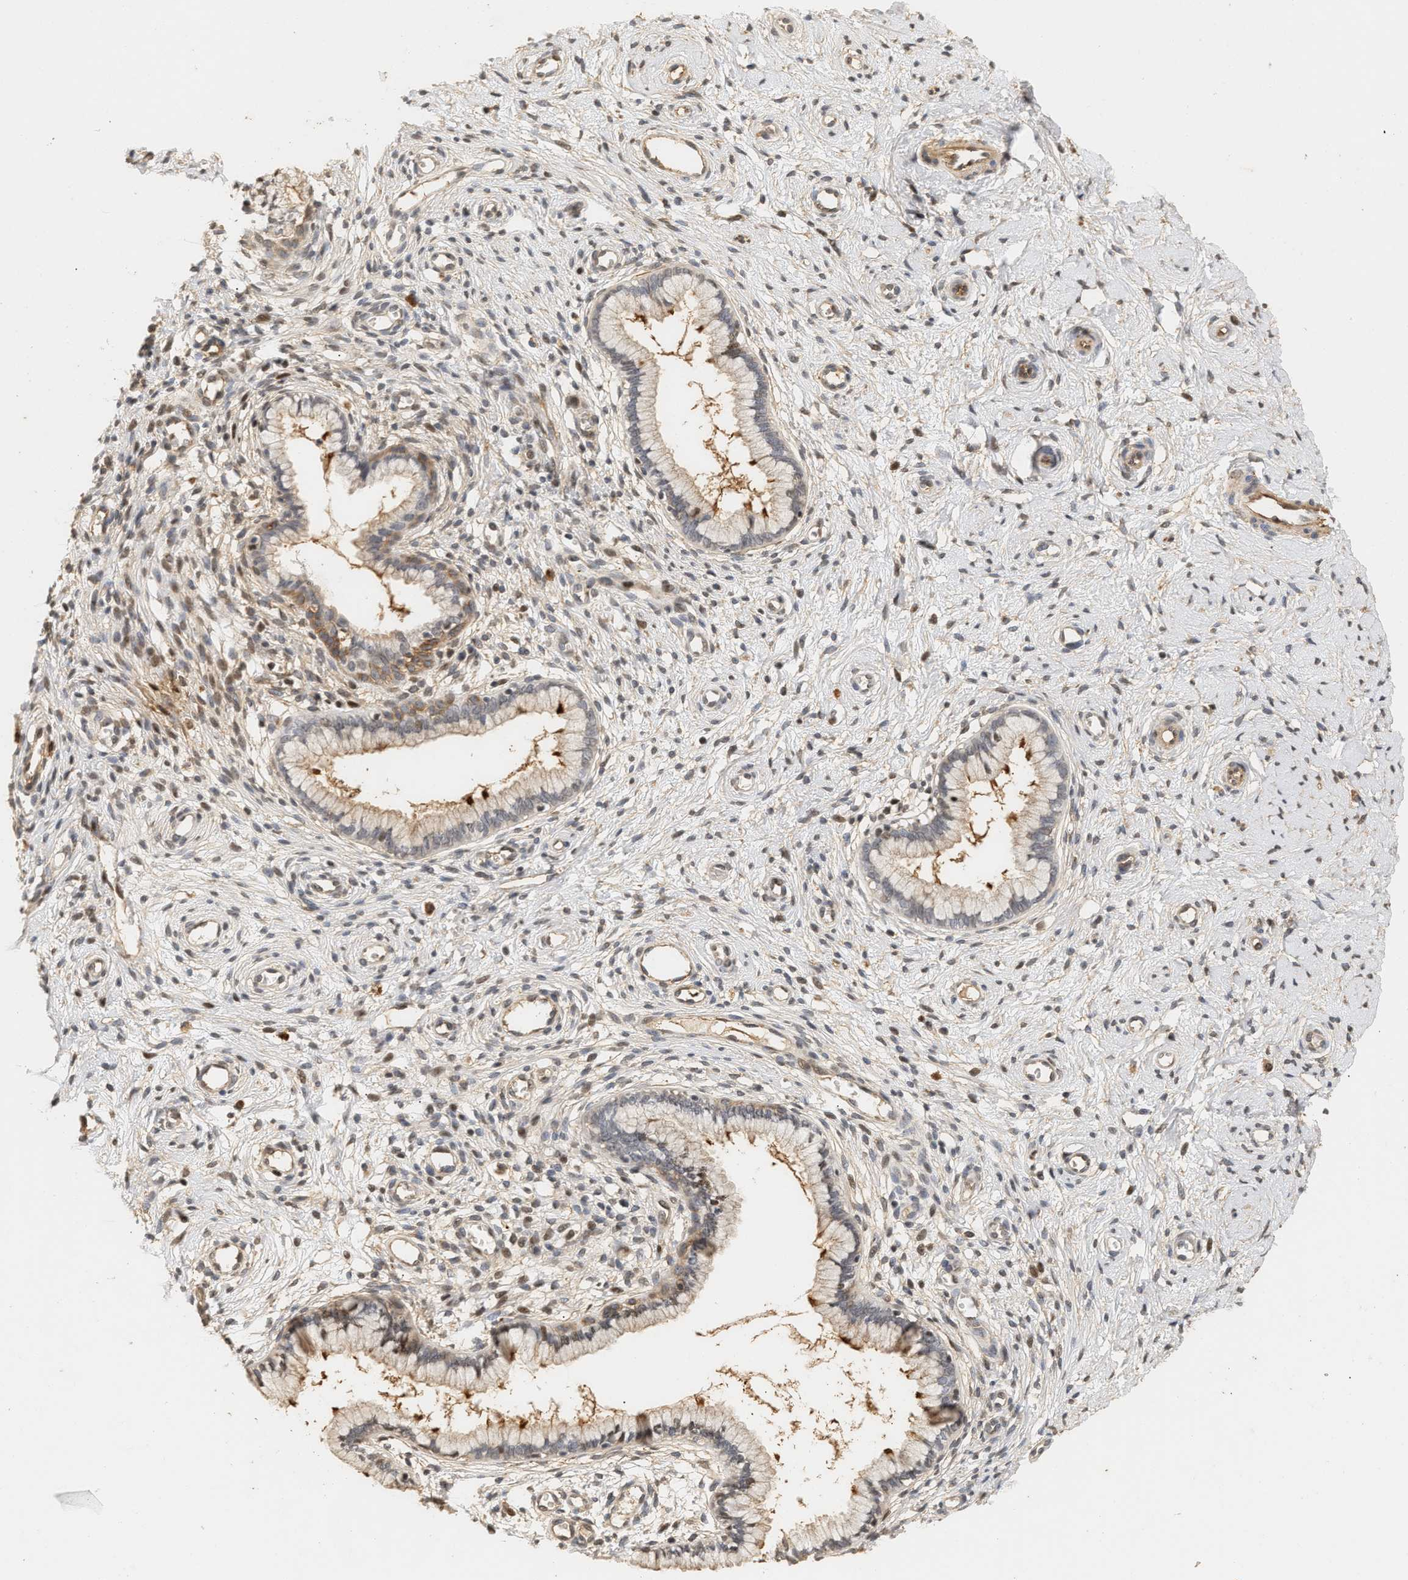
{"staining": {"intensity": "weak", "quantity": "<25%", "location": "cytoplasmic/membranous"}, "tissue": "cervix", "cell_type": "Glandular cells", "image_type": "normal", "snomed": [{"axis": "morphology", "description": "Normal tissue, NOS"}, {"axis": "topography", "description": "Cervix"}], "caption": "Cervix stained for a protein using immunohistochemistry (IHC) shows no positivity glandular cells.", "gene": "PLXND1", "patient": {"sex": "female", "age": 65}}